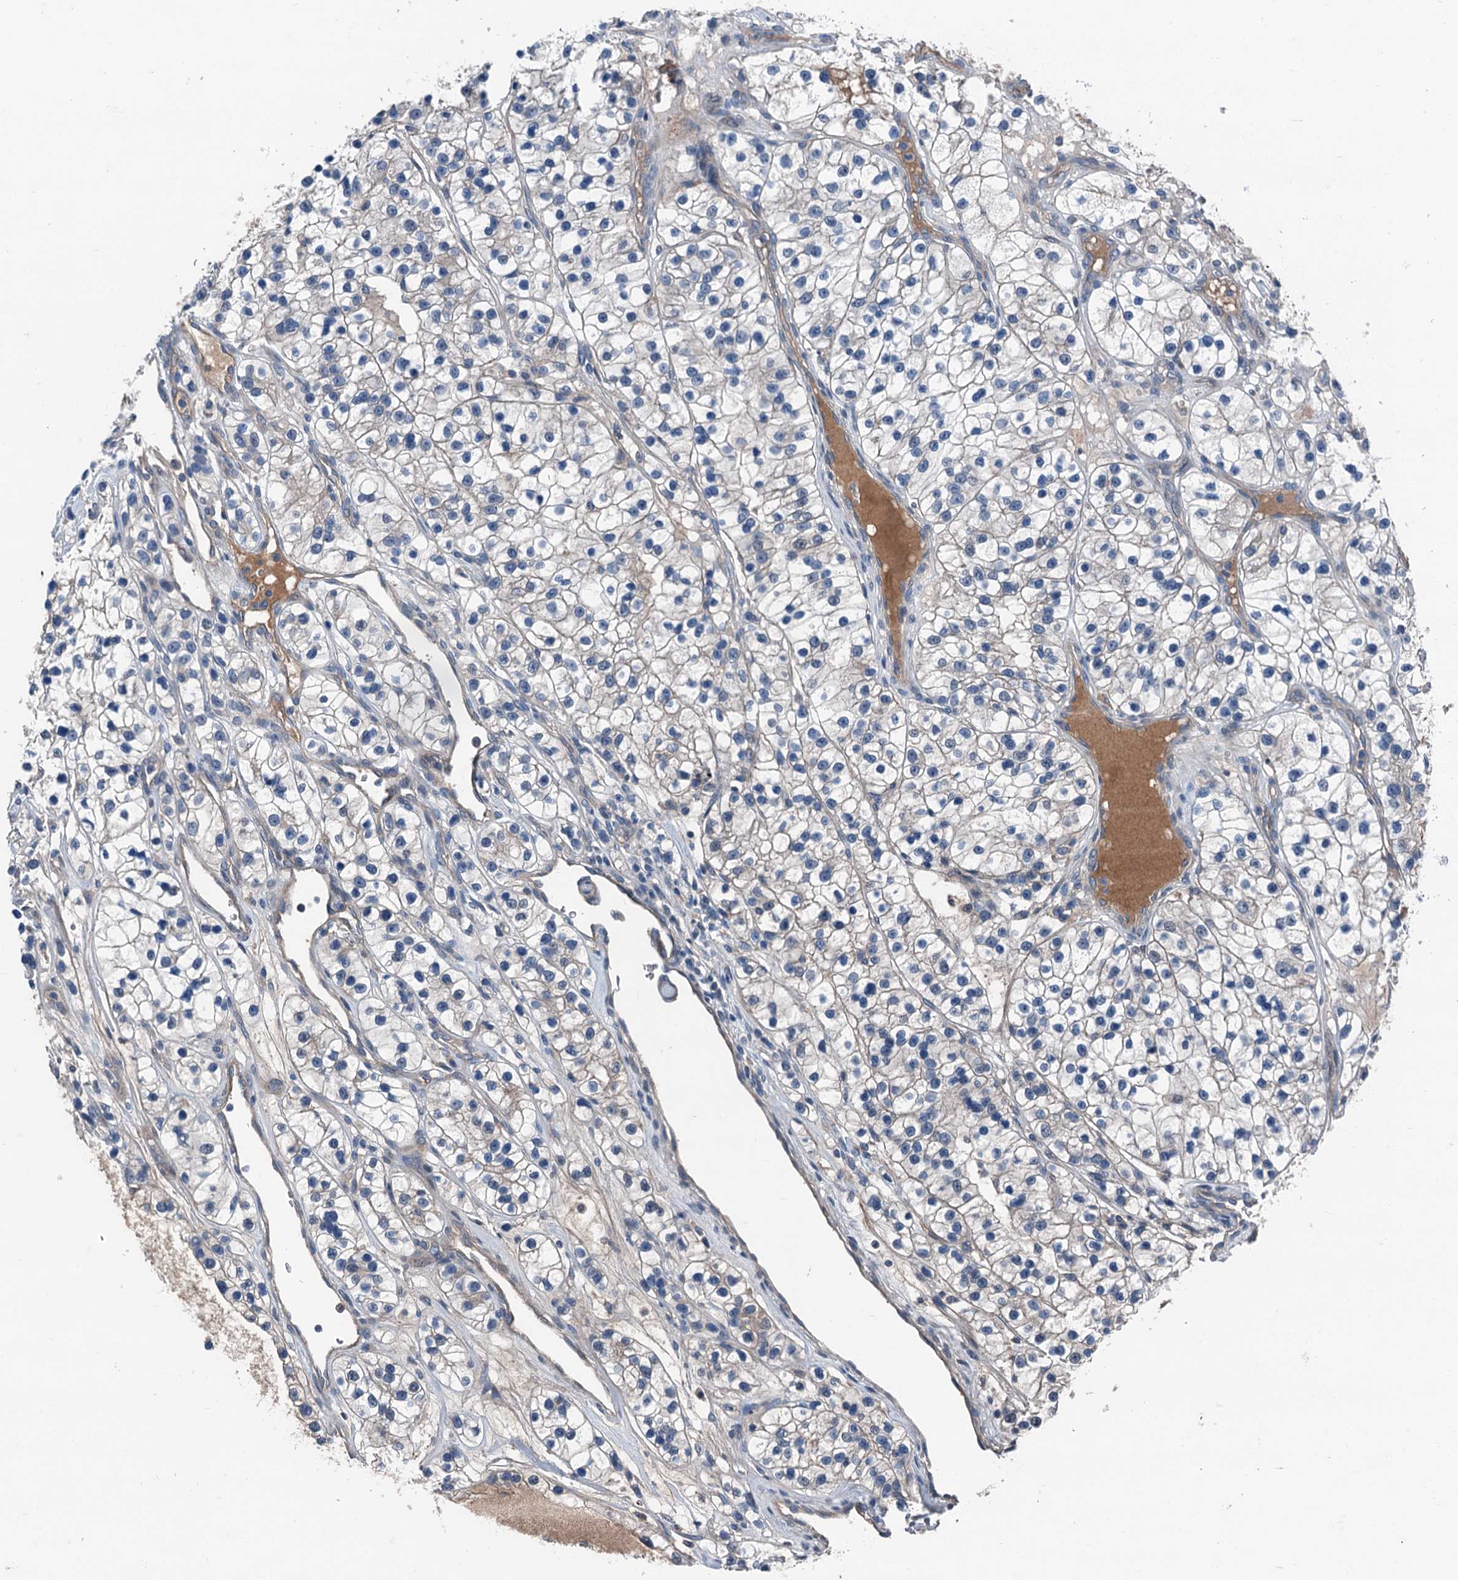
{"staining": {"intensity": "negative", "quantity": "none", "location": "none"}, "tissue": "renal cancer", "cell_type": "Tumor cells", "image_type": "cancer", "snomed": [{"axis": "morphology", "description": "Adenocarcinoma, NOS"}, {"axis": "topography", "description": "Kidney"}], "caption": "This micrograph is of renal cancer (adenocarcinoma) stained with immunohistochemistry (IHC) to label a protein in brown with the nuclei are counter-stained blue. There is no staining in tumor cells.", "gene": "SLC2A10", "patient": {"sex": "female", "age": 57}}